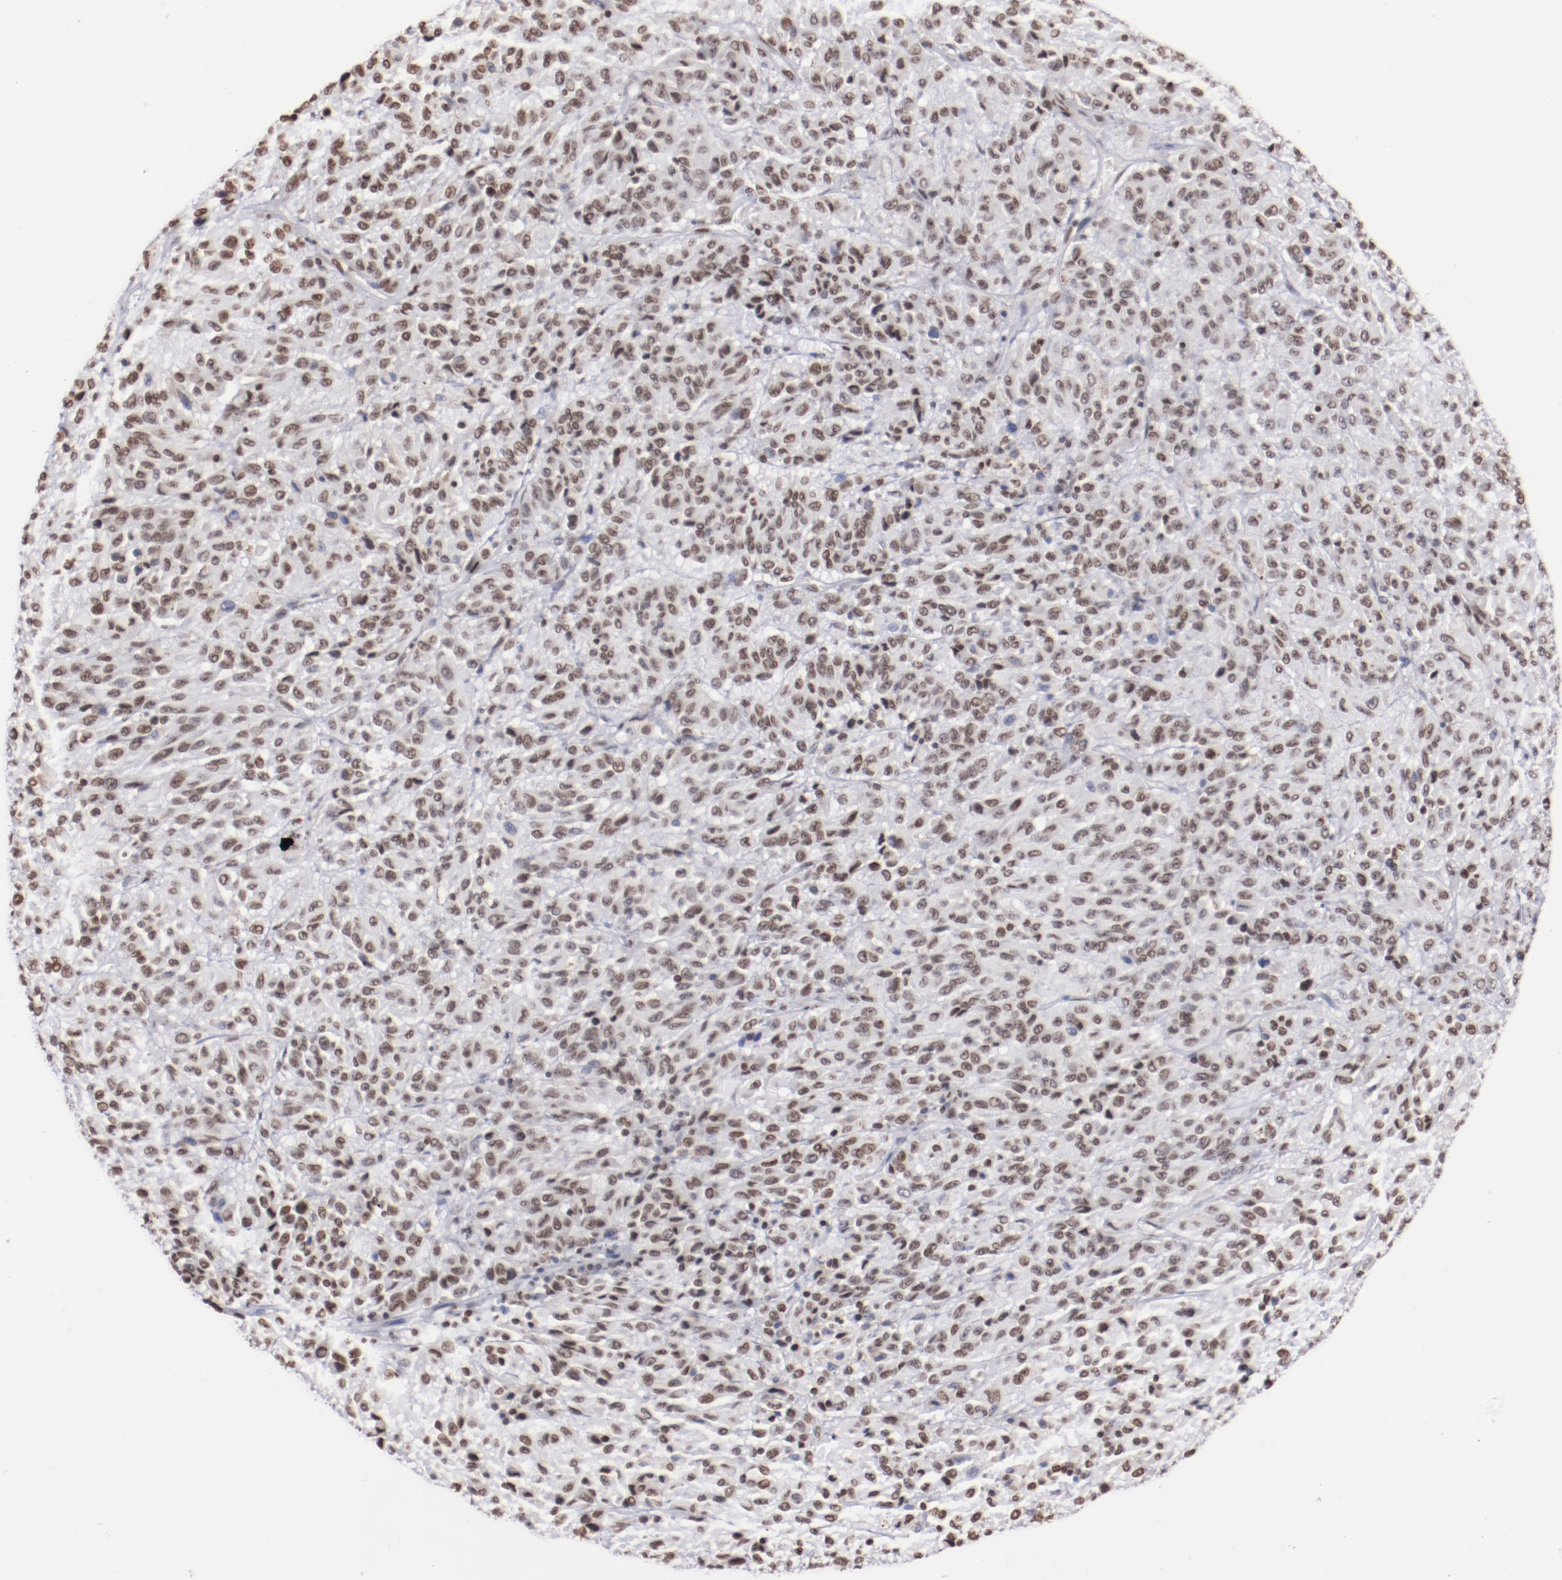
{"staining": {"intensity": "weak", "quantity": ">75%", "location": "nuclear"}, "tissue": "melanoma", "cell_type": "Tumor cells", "image_type": "cancer", "snomed": [{"axis": "morphology", "description": "Malignant melanoma, Metastatic site"}, {"axis": "topography", "description": "Lung"}], "caption": "The photomicrograph displays a brown stain indicating the presence of a protein in the nuclear of tumor cells in malignant melanoma (metastatic site).", "gene": "IFI16", "patient": {"sex": "male", "age": 64}}